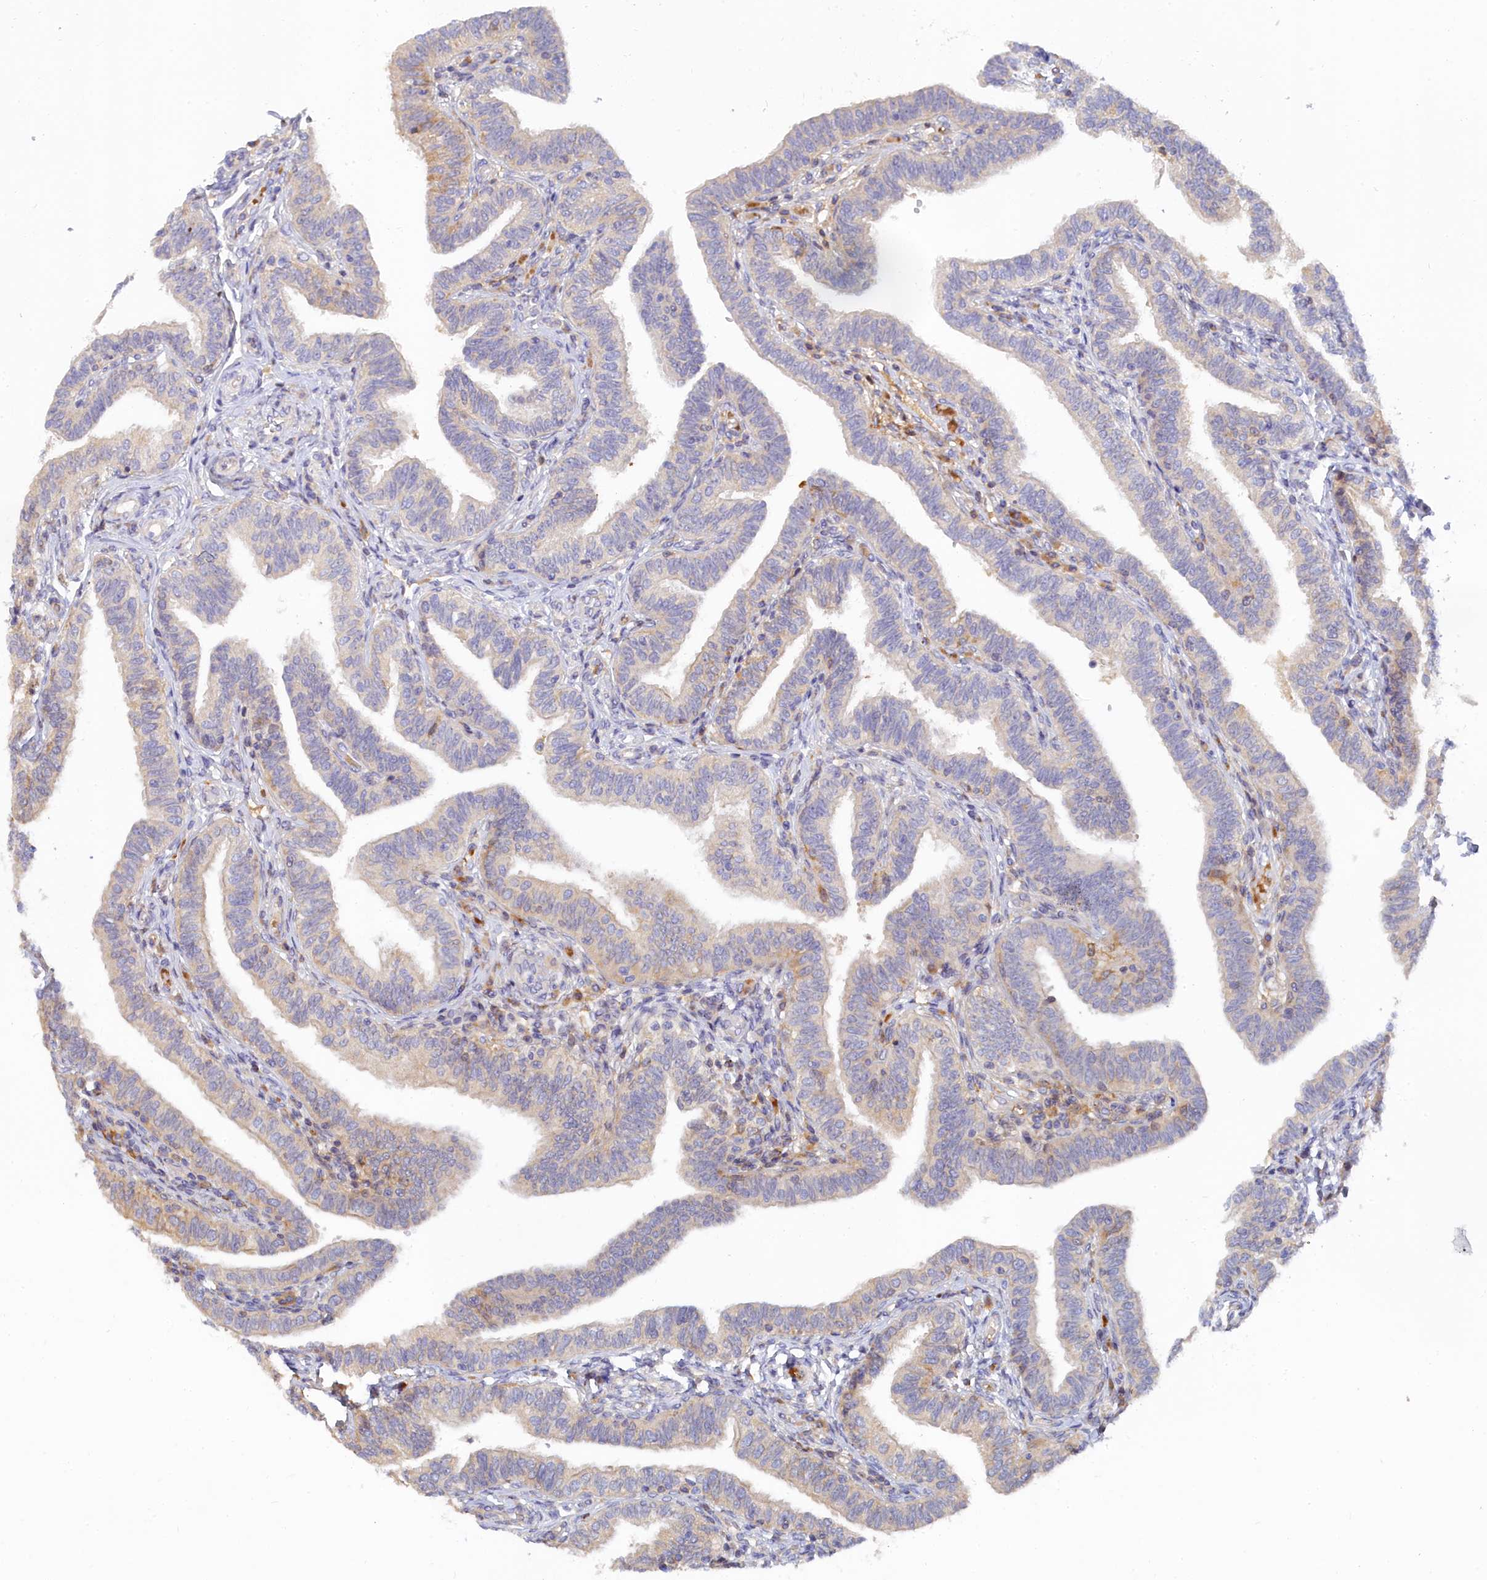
{"staining": {"intensity": "moderate", "quantity": "25%-75%", "location": "cytoplasmic/membranous"}, "tissue": "fallopian tube", "cell_type": "Glandular cells", "image_type": "normal", "snomed": [{"axis": "morphology", "description": "Normal tissue, NOS"}, {"axis": "topography", "description": "Fallopian tube"}], "caption": "The immunohistochemical stain labels moderate cytoplasmic/membranous positivity in glandular cells of benign fallopian tube. The protein of interest is shown in brown color, while the nuclei are stained blue.", "gene": "SPATA5L1", "patient": {"sex": "female", "age": 39}}